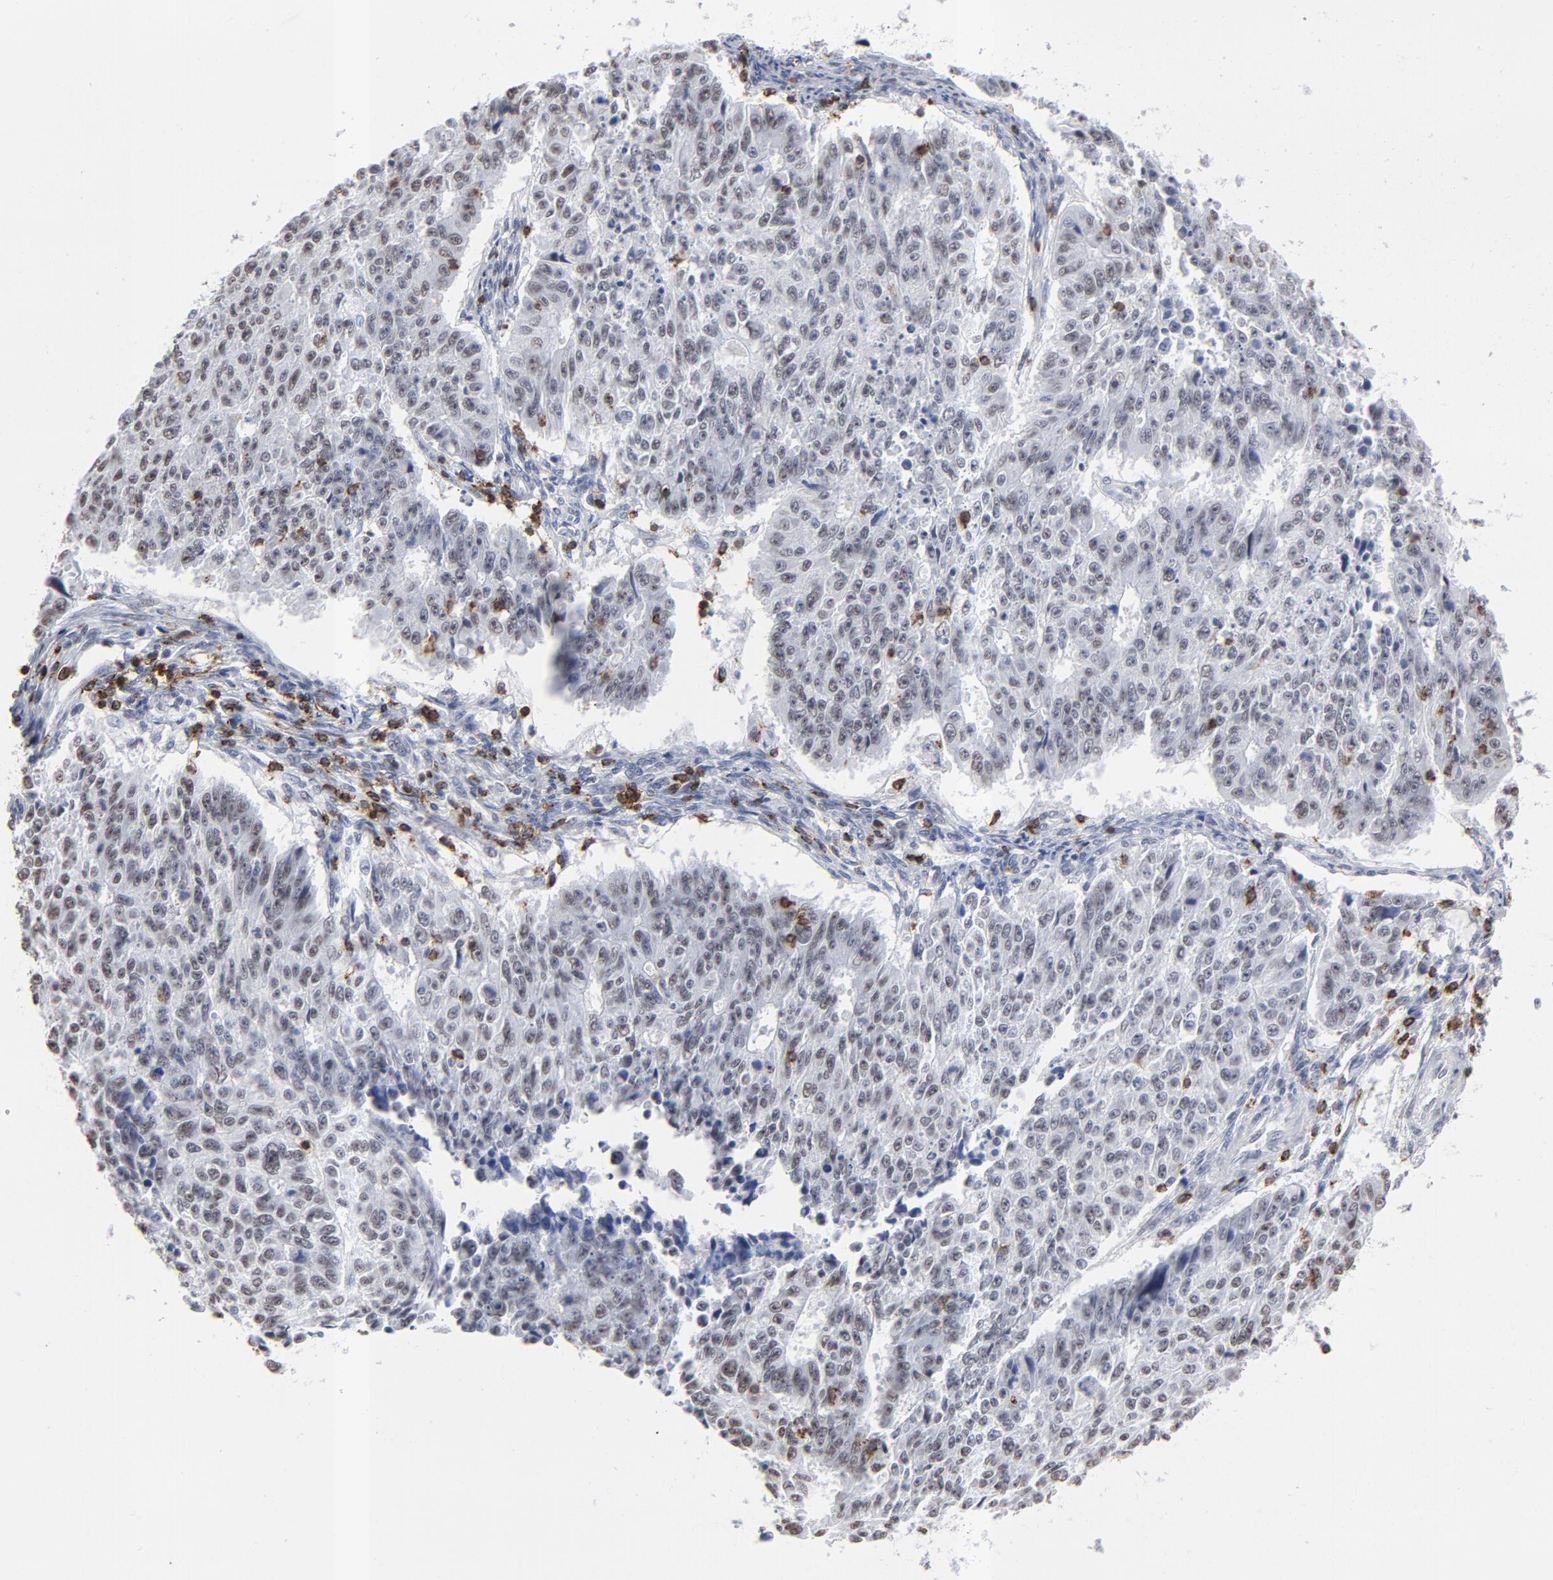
{"staining": {"intensity": "weak", "quantity": "25%-75%", "location": "nuclear"}, "tissue": "endometrial cancer", "cell_type": "Tumor cells", "image_type": "cancer", "snomed": [{"axis": "morphology", "description": "Adenocarcinoma, NOS"}, {"axis": "topography", "description": "Endometrium"}], "caption": "The image reveals a brown stain indicating the presence of a protein in the nuclear of tumor cells in endometrial adenocarcinoma.", "gene": "CD2", "patient": {"sex": "female", "age": 42}}